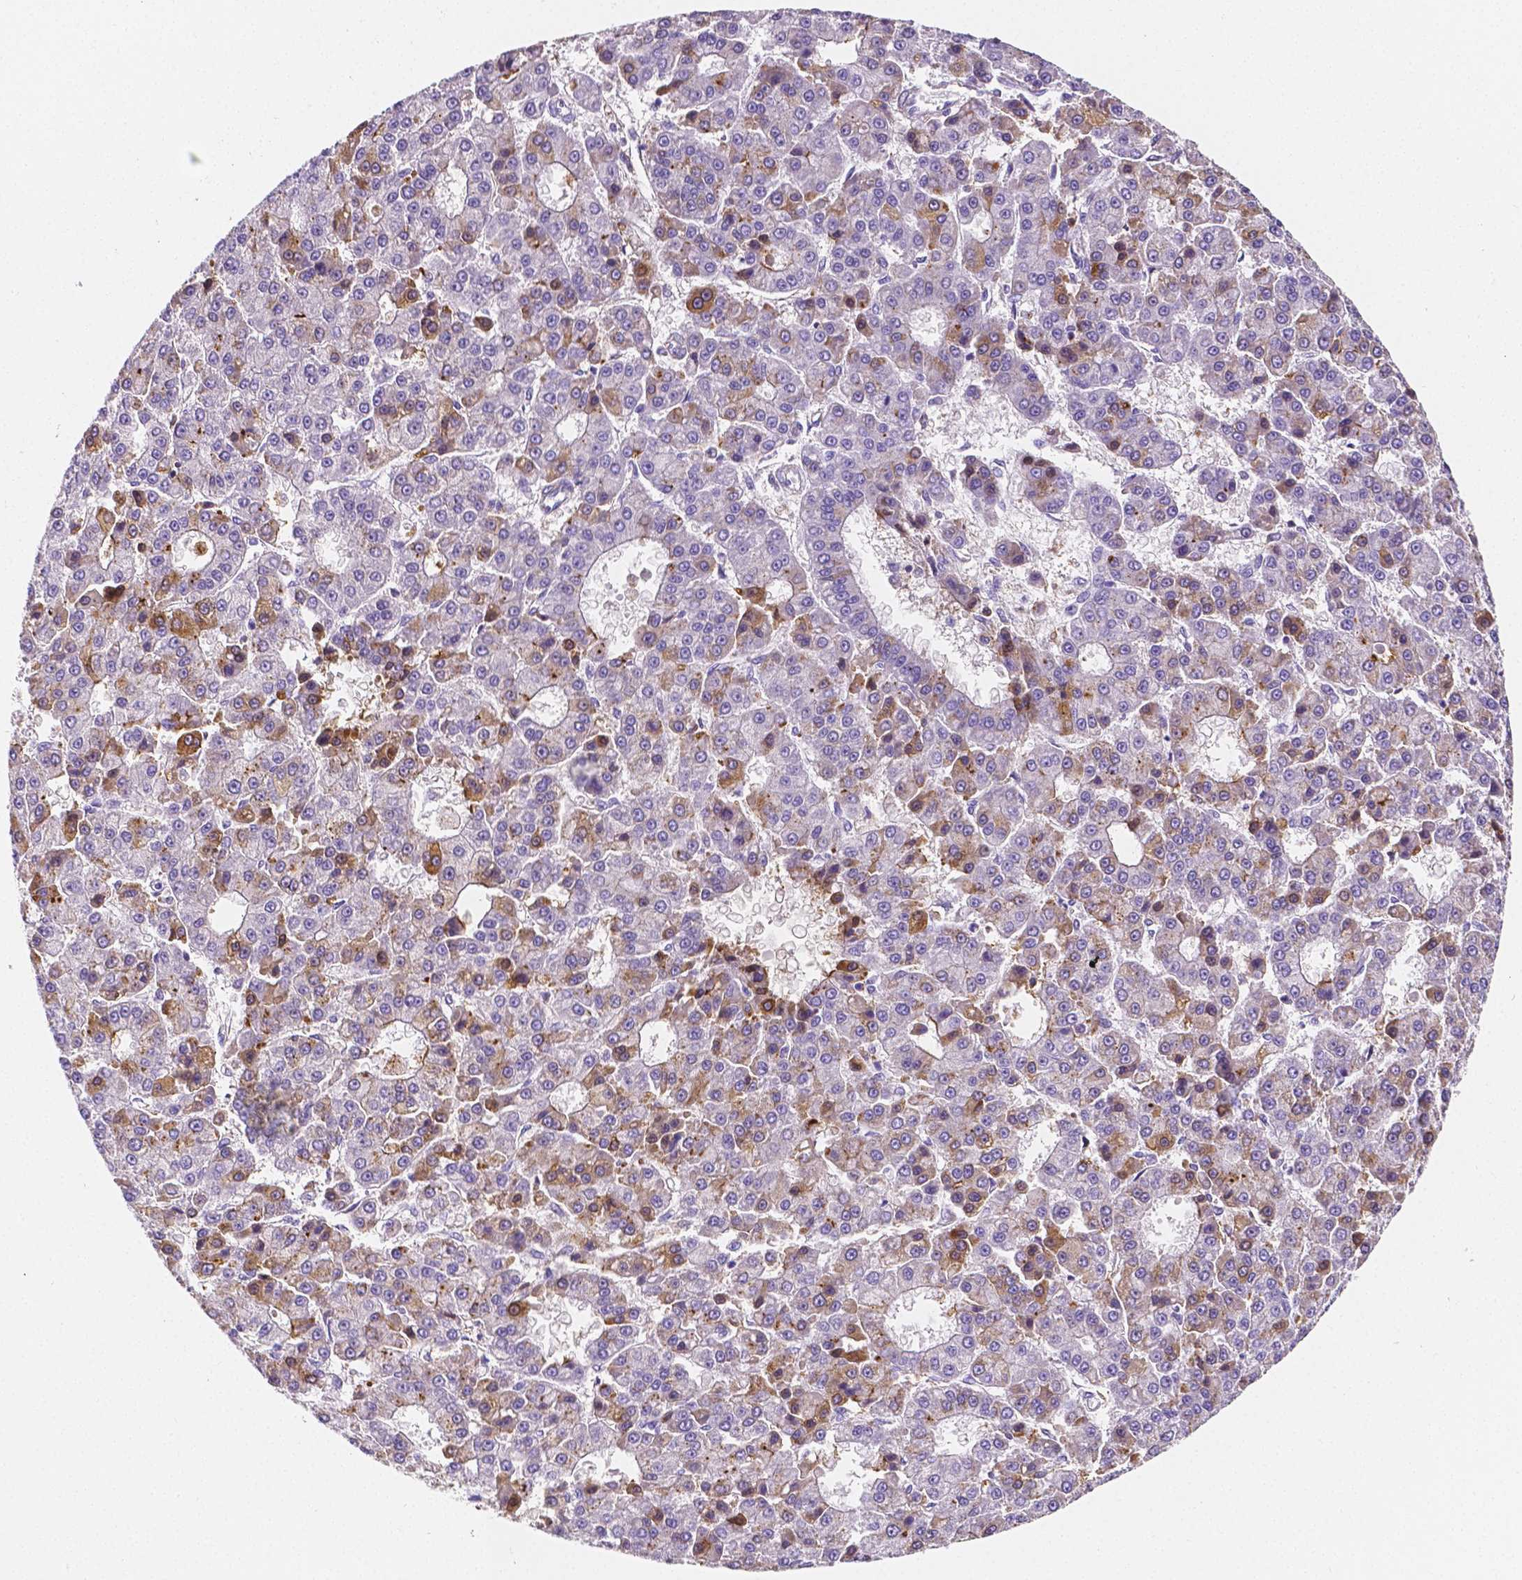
{"staining": {"intensity": "moderate", "quantity": "<25%", "location": "cytoplasmic/membranous"}, "tissue": "liver cancer", "cell_type": "Tumor cells", "image_type": "cancer", "snomed": [{"axis": "morphology", "description": "Carcinoma, Hepatocellular, NOS"}, {"axis": "topography", "description": "Liver"}], "caption": "The image shows immunohistochemical staining of hepatocellular carcinoma (liver). There is moderate cytoplasmic/membranous staining is present in about <25% of tumor cells.", "gene": "GABRD", "patient": {"sex": "male", "age": 70}}